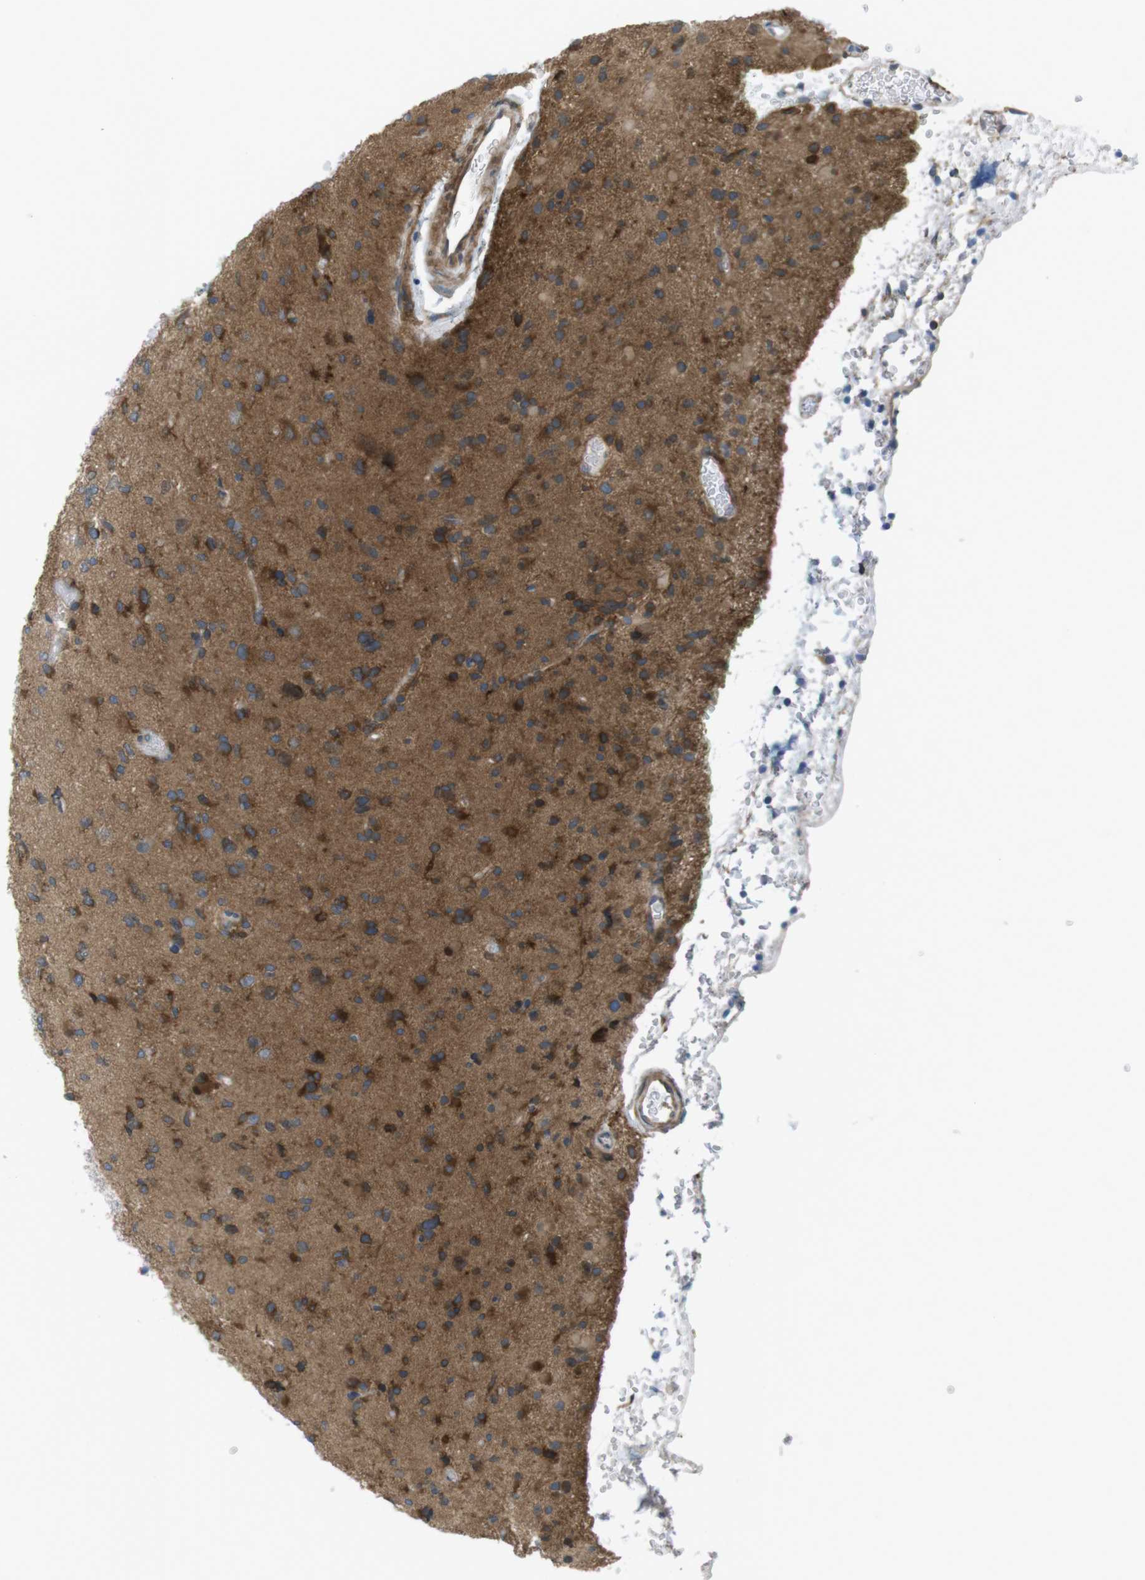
{"staining": {"intensity": "strong", "quantity": ">75%", "location": "cytoplasmic/membranous"}, "tissue": "glioma", "cell_type": "Tumor cells", "image_type": "cancer", "snomed": [{"axis": "morphology", "description": "Glioma, malignant, Low grade"}, {"axis": "topography", "description": "Brain"}], "caption": "Human glioma stained with a protein marker demonstrates strong staining in tumor cells.", "gene": "MTHFD1", "patient": {"sex": "female", "age": 22}}